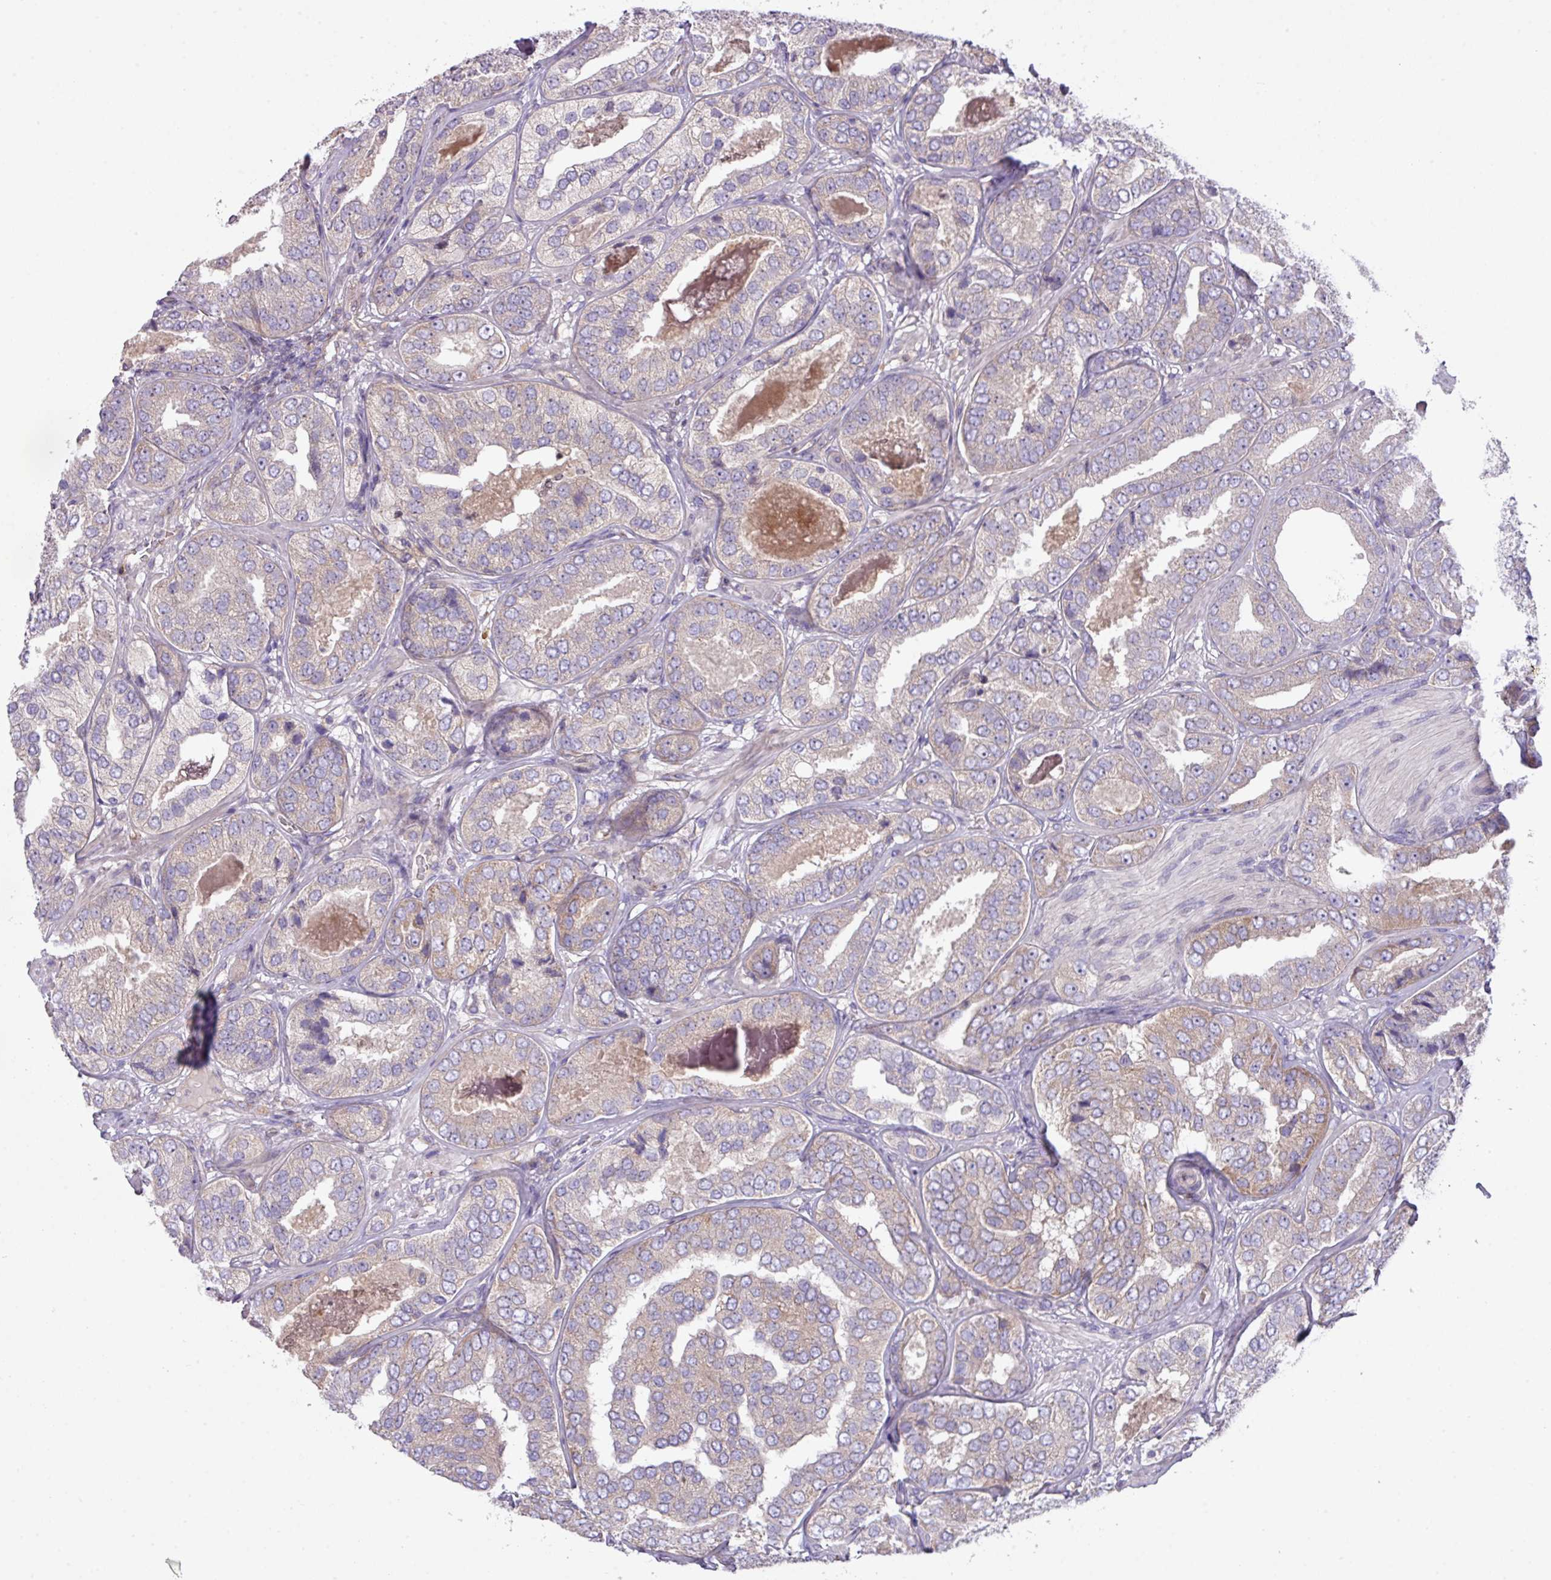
{"staining": {"intensity": "weak", "quantity": "<25%", "location": "cytoplasmic/membranous"}, "tissue": "prostate cancer", "cell_type": "Tumor cells", "image_type": "cancer", "snomed": [{"axis": "morphology", "description": "Adenocarcinoma, High grade"}, {"axis": "topography", "description": "Prostate"}], "caption": "Immunohistochemistry image of neoplastic tissue: adenocarcinoma (high-grade) (prostate) stained with DAB displays no significant protein staining in tumor cells.", "gene": "ZNF394", "patient": {"sex": "male", "age": 63}}